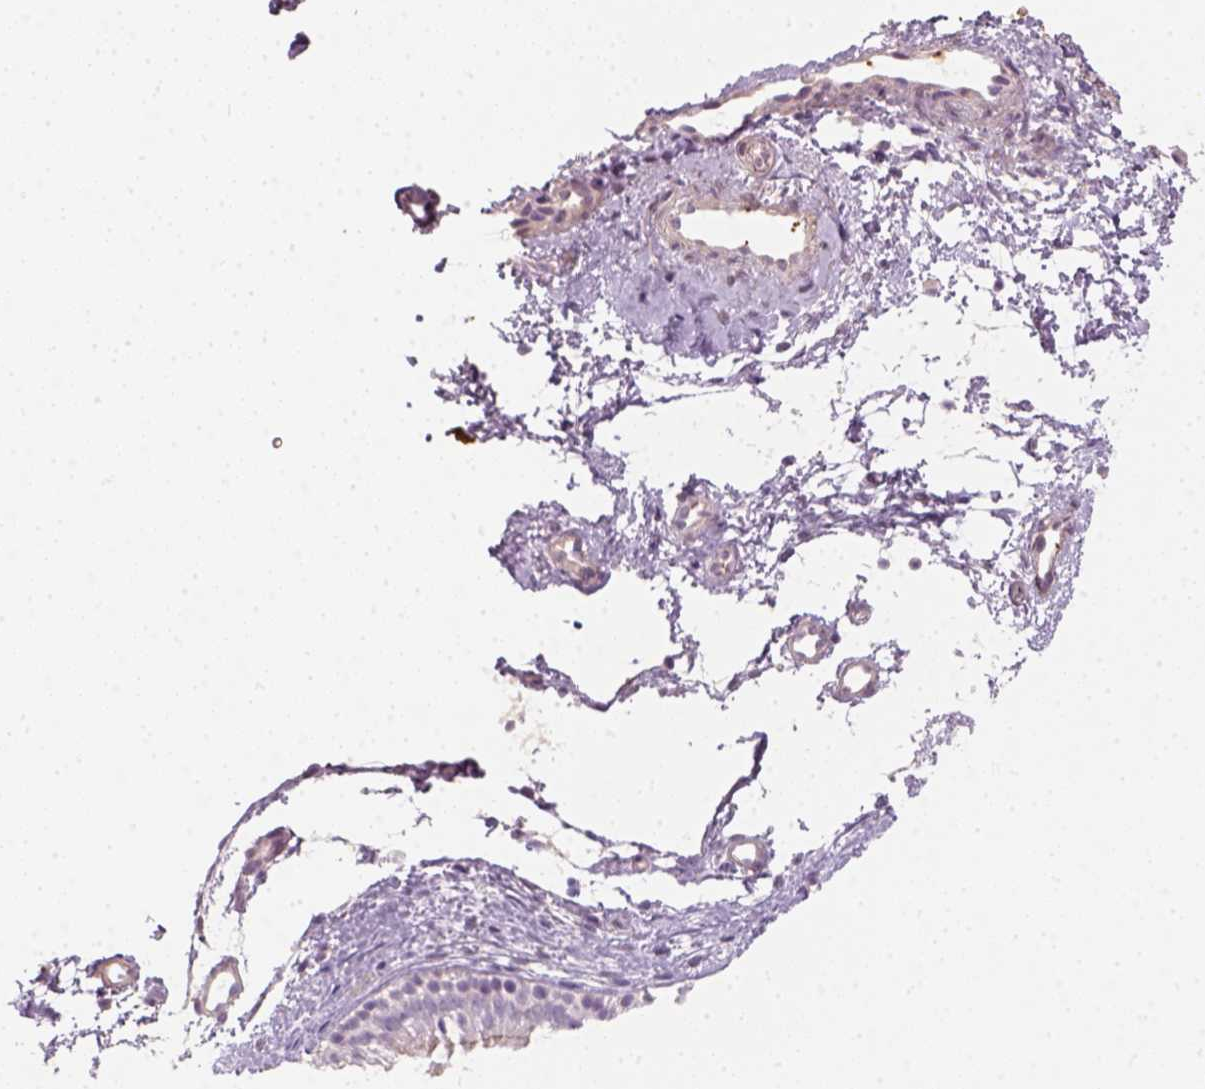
{"staining": {"intensity": "negative", "quantity": "none", "location": "none"}, "tissue": "nasopharynx", "cell_type": "Respiratory epithelial cells", "image_type": "normal", "snomed": [{"axis": "morphology", "description": "Normal tissue, NOS"}, {"axis": "topography", "description": "Nasopharynx"}], "caption": "There is no significant staining in respiratory epithelial cells of nasopharynx. The staining was performed using DAB to visualize the protein expression in brown, while the nuclei were stained in blue with hematoxylin (Magnification: 20x).", "gene": "FAM163B", "patient": {"sex": "male", "age": 58}}